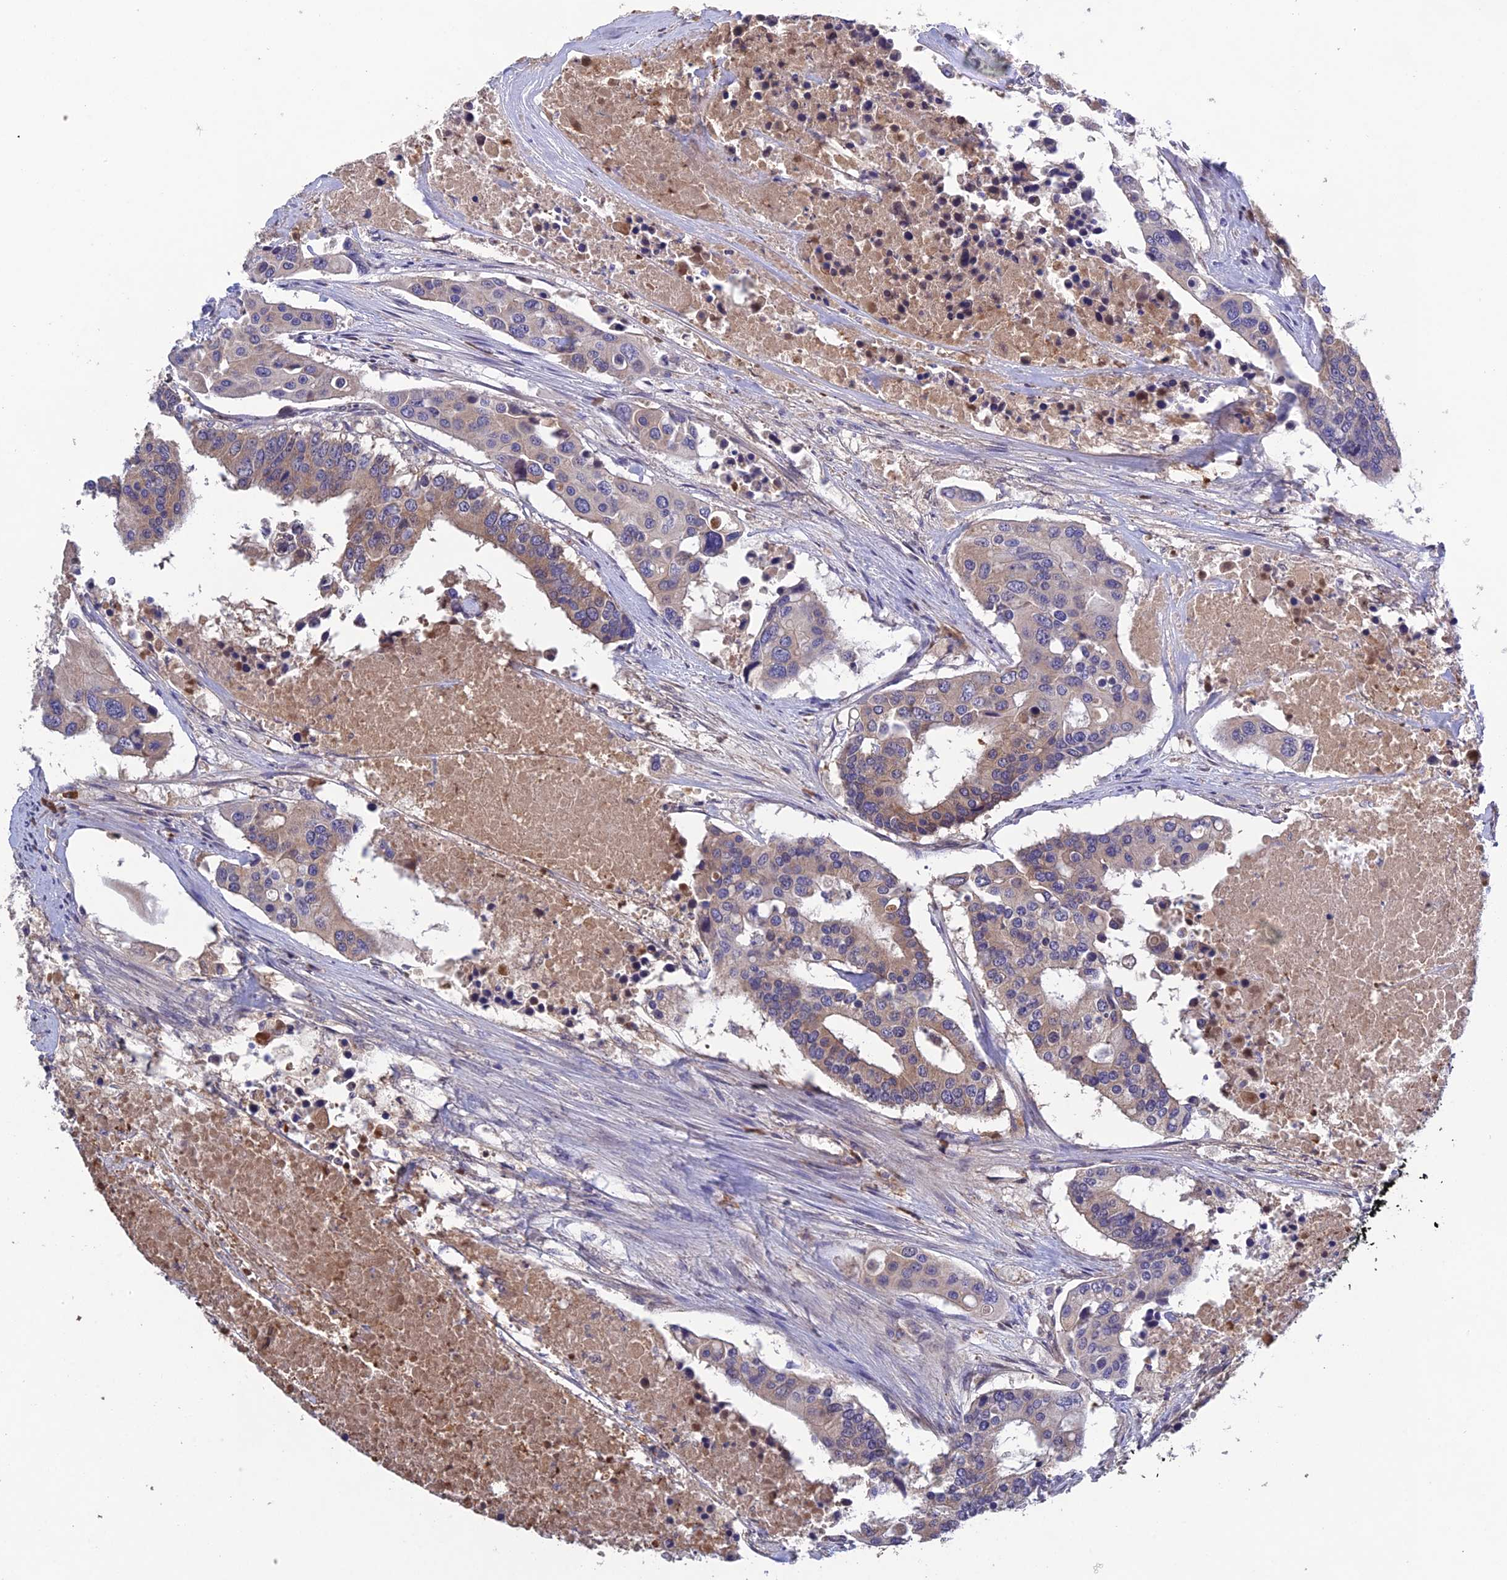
{"staining": {"intensity": "weak", "quantity": "<25%", "location": "cytoplasmic/membranous"}, "tissue": "colorectal cancer", "cell_type": "Tumor cells", "image_type": "cancer", "snomed": [{"axis": "morphology", "description": "Adenocarcinoma, NOS"}, {"axis": "topography", "description": "Colon"}], "caption": "There is no significant expression in tumor cells of colorectal cancer.", "gene": "SLC39A13", "patient": {"sex": "male", "age": 77}}